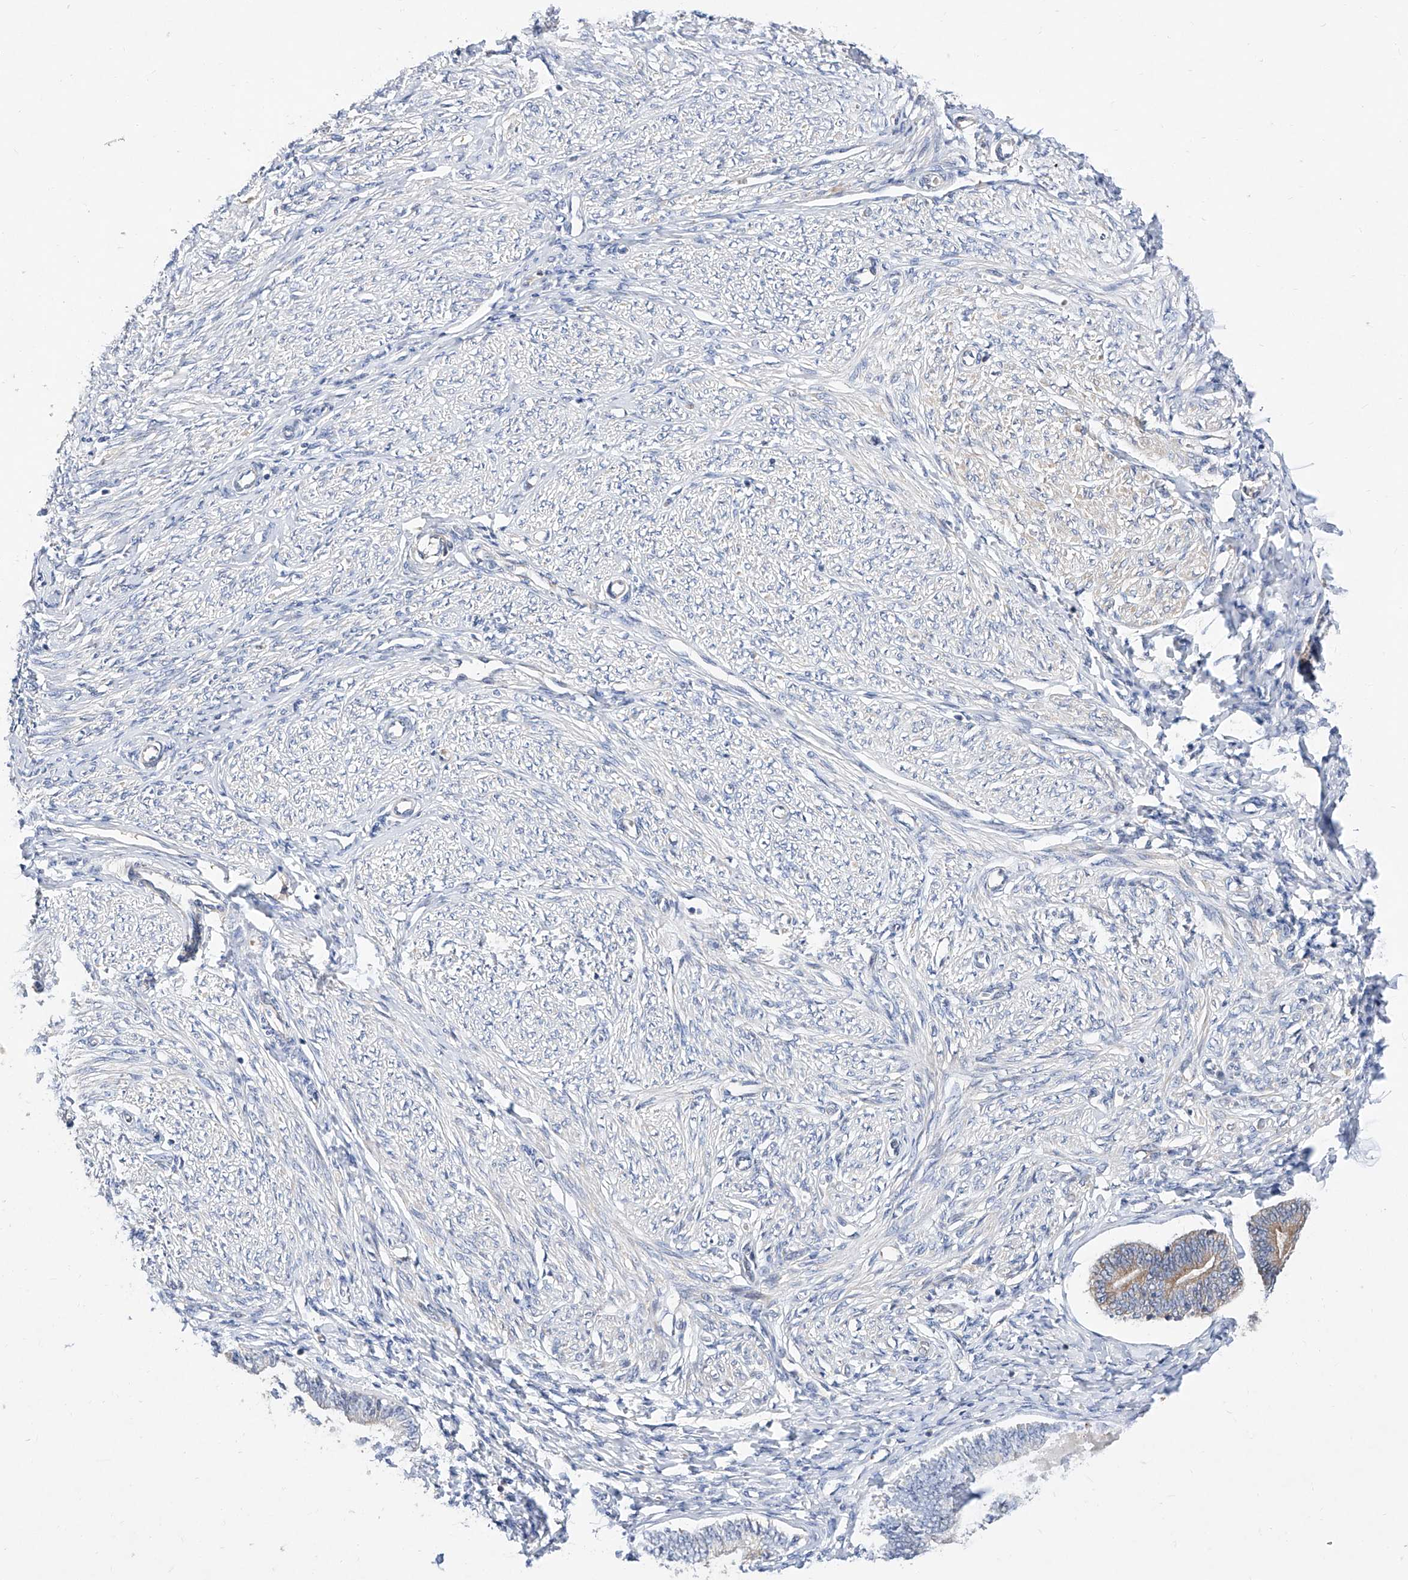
{"staining": {"intensity": "negative", "quantity": "none", "location": "none"}, "tissue": "endometrium", "cell_type": "Cells in endometrial stroma", "image_type": "normal", "snomed": [{"axis": "morphology", "description": "Normal tissue, NOS"}, {"axis": "topography", "description": "Endometrium"}], "caption": "High magnification brightfield microscopy of benign endometrium stained with DAB (brown) and counterstained with hematoxylin (blue): cells in endometrial stroma show no significant expression. (DAB (3,3'-diaminobenzidine) IHC with hematoxylin counter stain).", "gene": "FUCA2", "patient": {"sex": "female", "age": 72}}